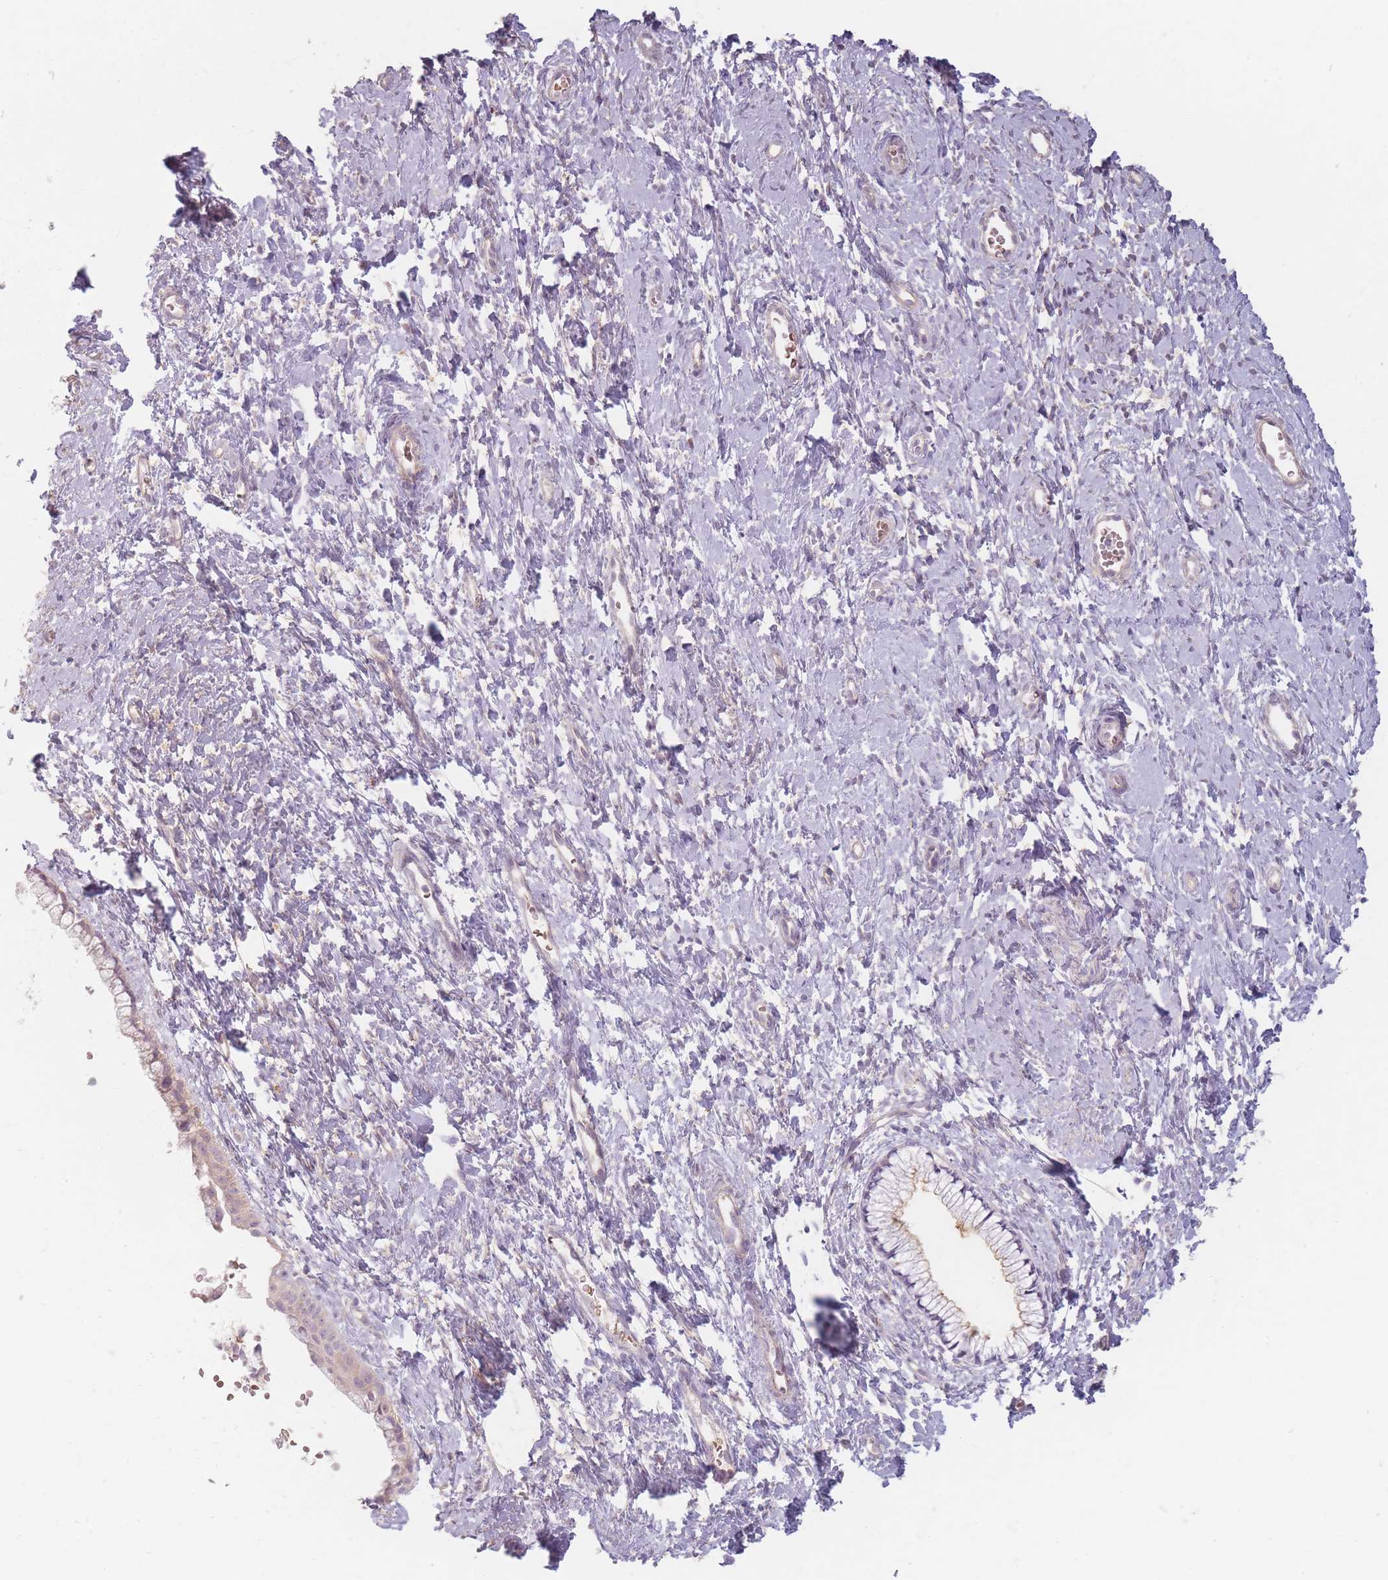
{"staining": {"intensity": "weak", "quantity": "<25%", "location": "cytoplasmic/membranous"}, "tissue": "cervix", "cell_type": "Glandular cells", "image_type": "normal", "snomed": [{"axis": "morphology", "description": "Normal tissue, NOS"}, {"axis": "topography", "description": "Cervix"}], "caption": "A high-resolution photomicrograph shows immunohistochemistry staining of benign cervix, which displays no significant expression in glandular cells.", "gene": "CHCHD7", "patient": {"sex": "female", "age": 57}}